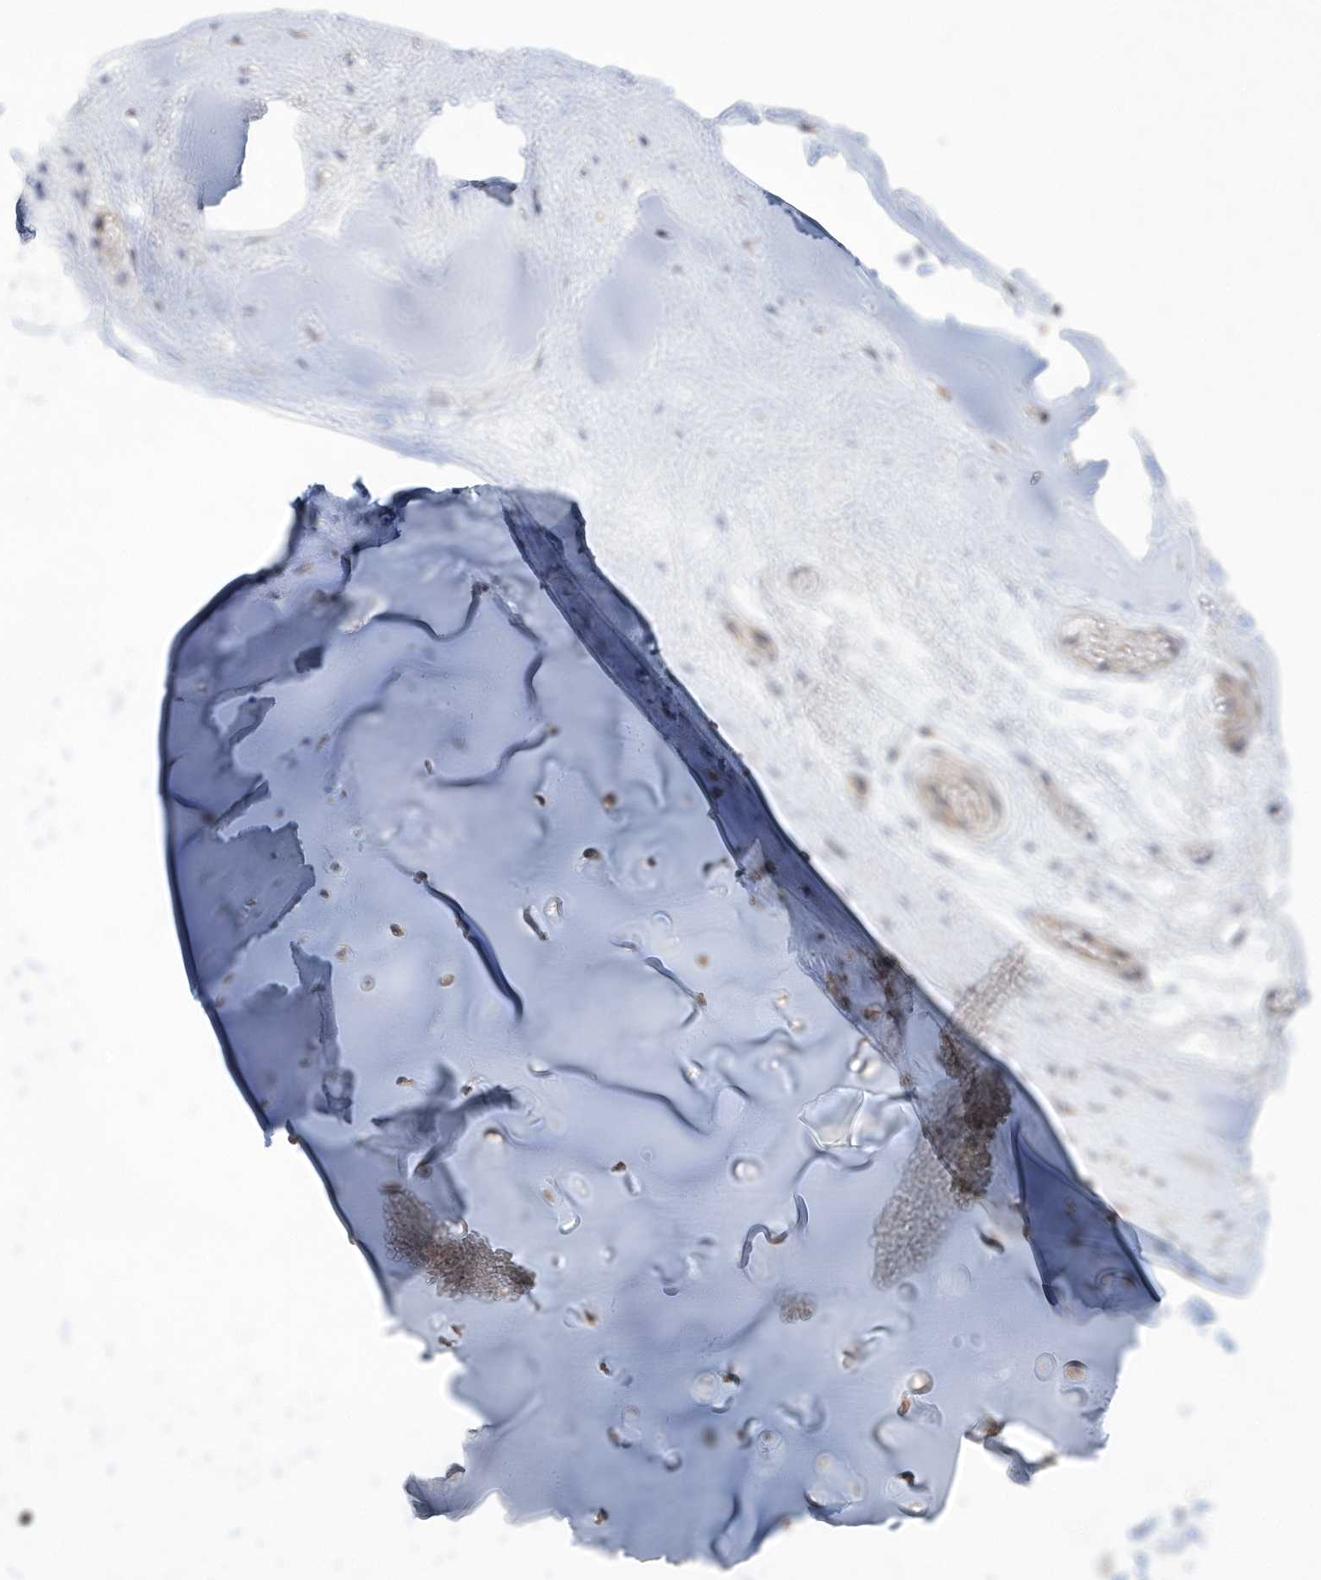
{"staining": {"intensity": "negative", "quantity": "none", "location": "none"}, "tissue": "adipose tissue", "cell_type": "Adipocytes", "image_type": "normal", "snomed": [{"axis": "morphology", "description": "Normal tissue, NOS"}, {"axis": "morphology", "description": "Basal cell carcinoma"}, {"axis": "topography", "description": "Cartilage tissue"}, {"axis": "topography", "description": "Nasopharynx"}, {"axis": "topography", "description": "Oral tissue"}], "caption": "Photomicrograph shows no significant protein positivity in adipocytes of normal adipose tissue.", "gene": "SLX9", "patient": {"sex": "female", "age": 77}}